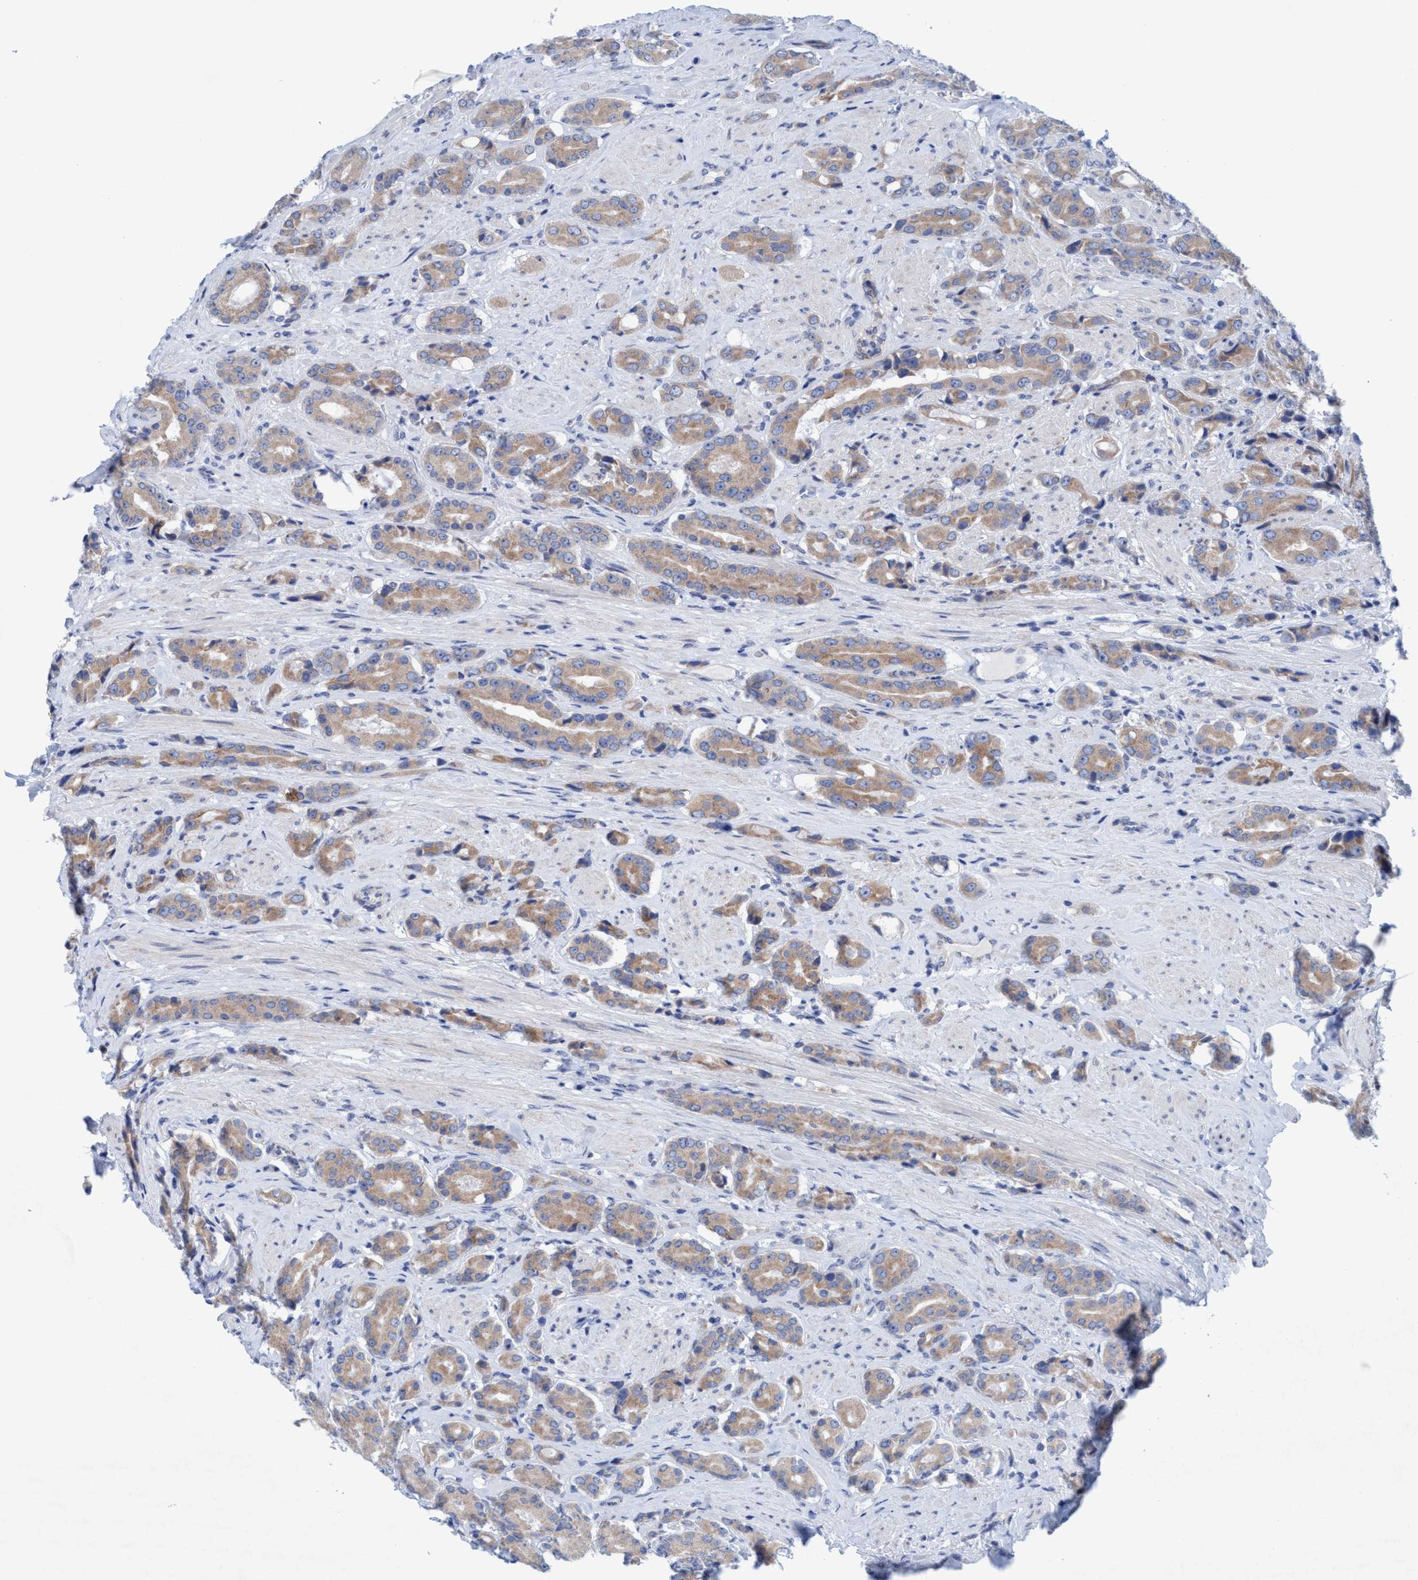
{"staining": {"intensity": "weak", "quantity": ">75%", "location": "cytoplasmic/membranous"}, "tissue": "prostate cancer", "cell_type": "Tumor cells", "image_type": "cancer", "snomed": [{"axis": "morphology", "description": "Adenocarcinoma, High grade"}, {"axis": "topography", "description": "Prostate"}], "caption": "IHC of prostate adenocarcinoma (high-grade) reveals low levels of weak cytoplasmic/membranous expression in approximately >75% of tumor cells.", "gene": "RSAD1", "patient": {"sex": "male", "age": 71}}